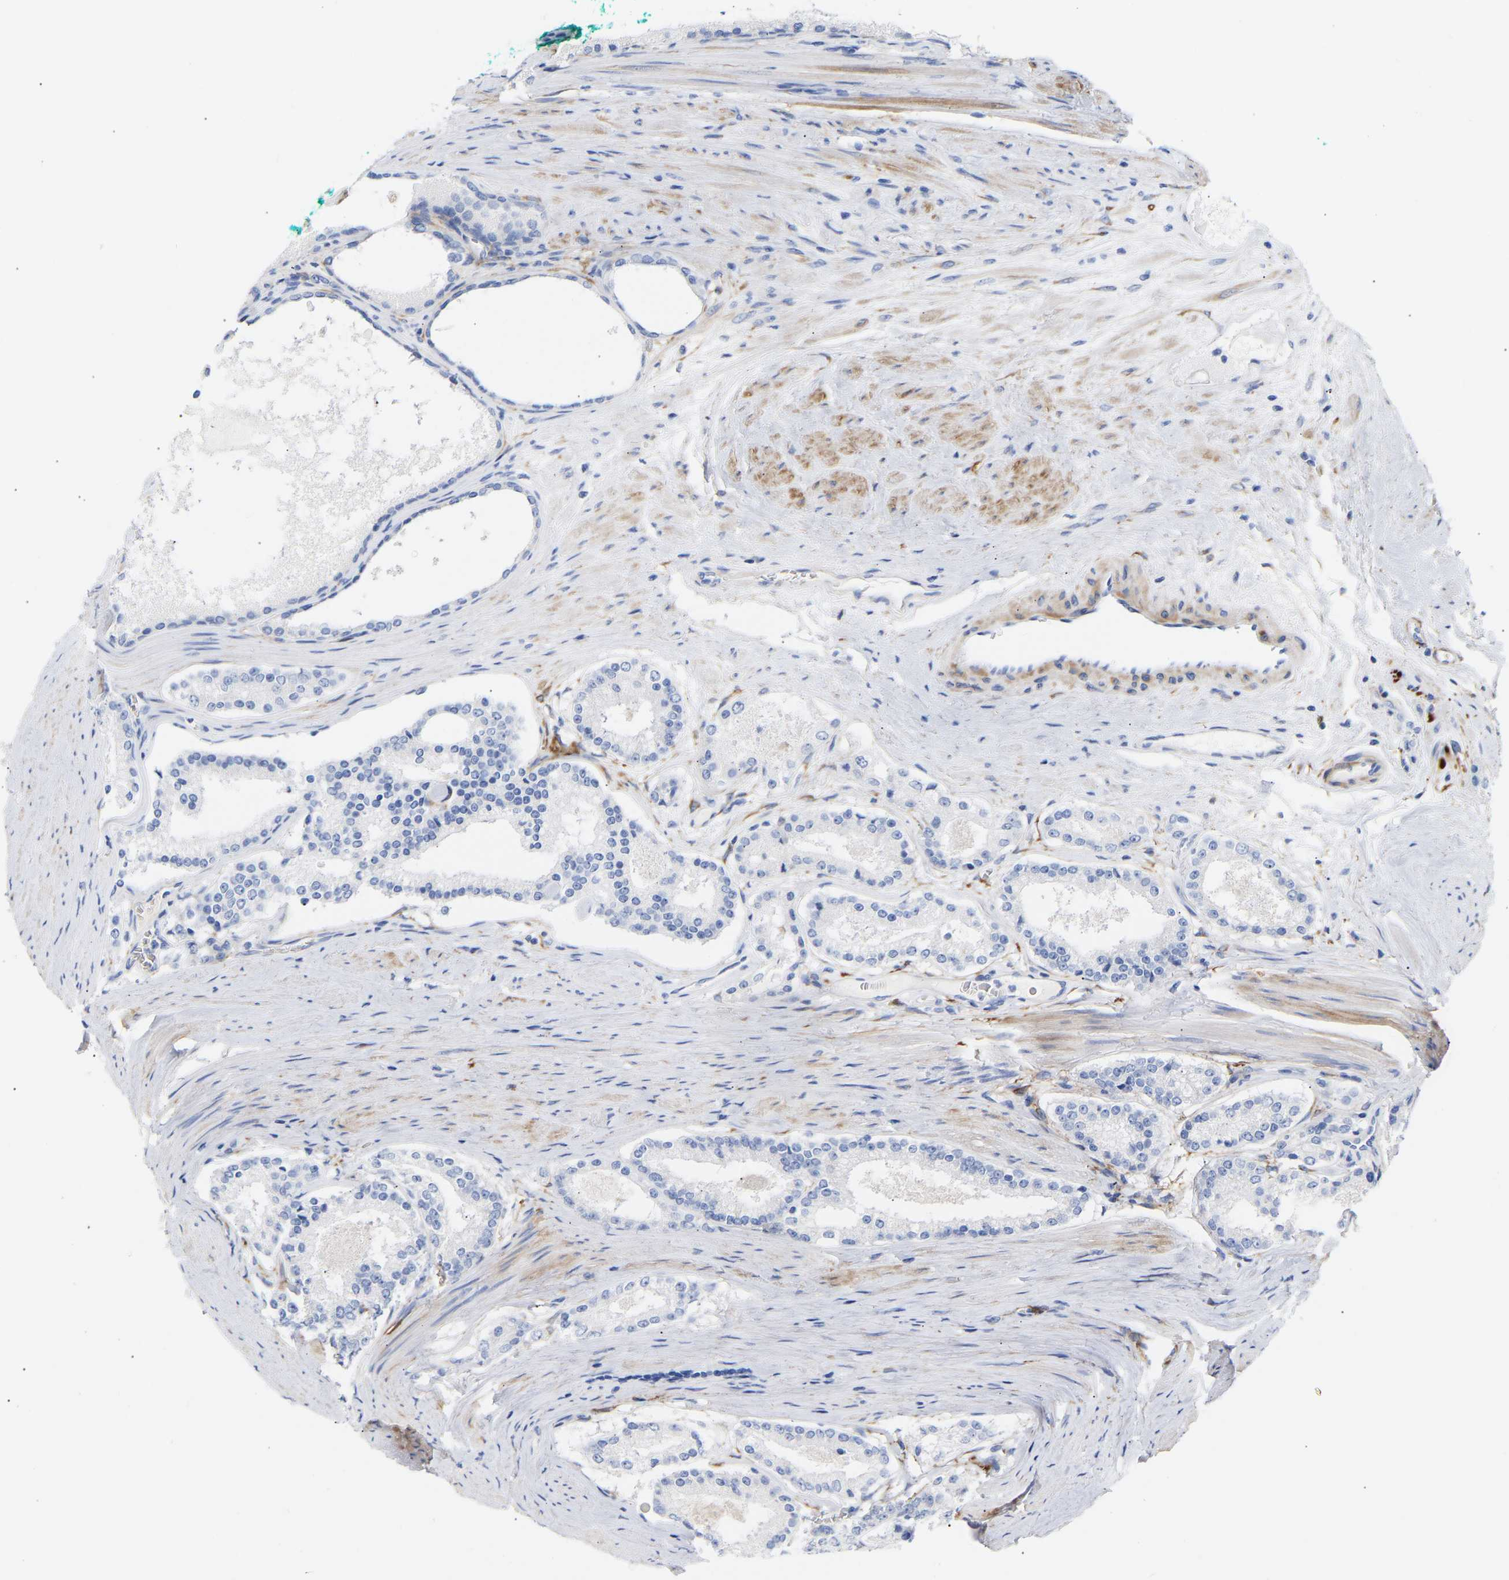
{"staining": {"intensity": "negative", "quantity": "none", "location": "none"}, "tissue": "prostate cancer", "cell_type": "Tumor cells", "image_type": "cancer", "snomed": [{"axis": "morphology", "description": "Adenocarcinoma, Low grade"}, {"axis": "topography", "description": "Prostate"}], "caption": "High power microscopy photomicrograph of an IHC micrograph of prostate low-grade adenocarcinoma, revealing no significant staining in tumor cells.", "gene": "AMPH", "patient": {"sex": "male", "age": 70}}